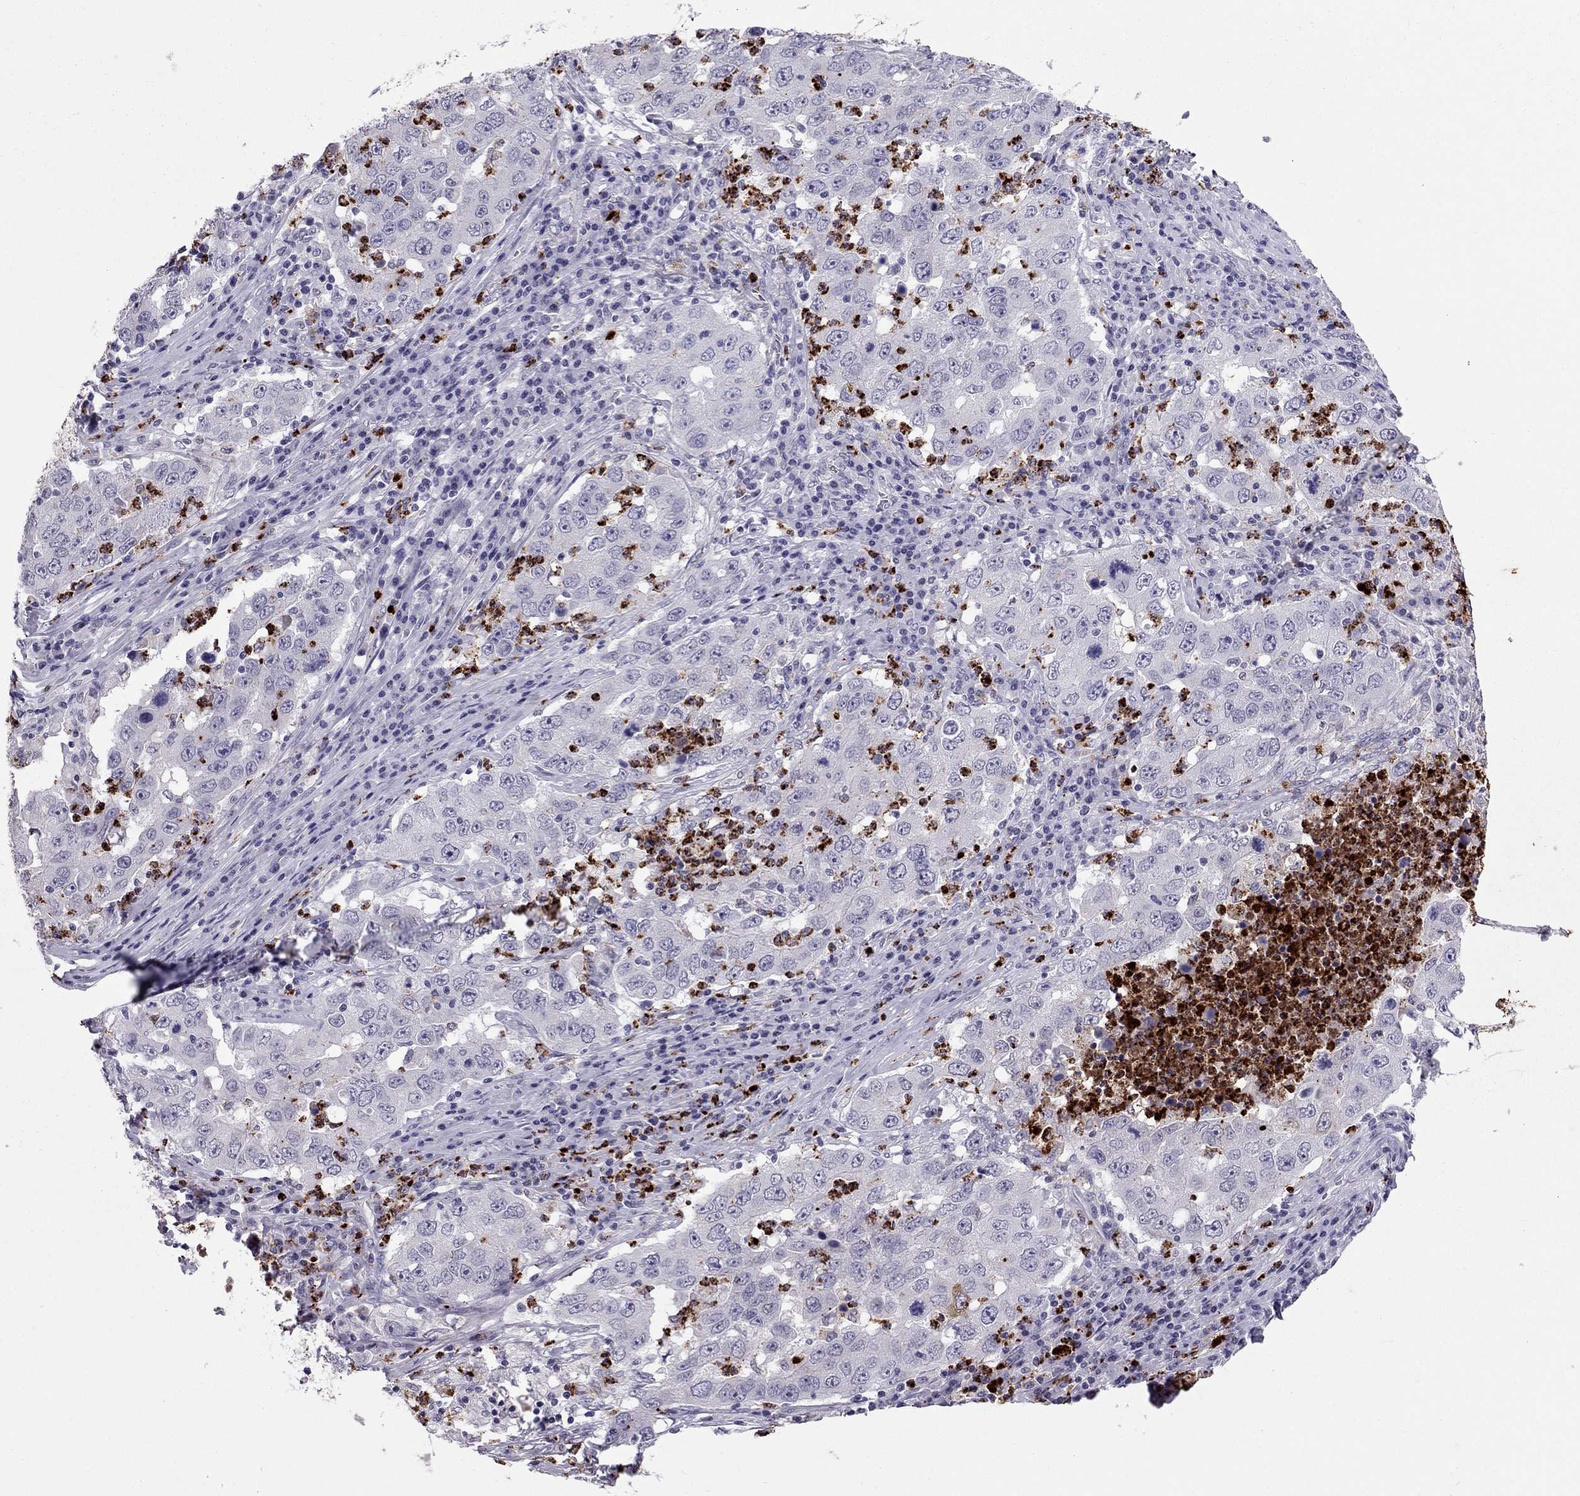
{"staining": {"intensity": "negative", "quantity": "none", "location": "none"}, "tissue": "lung cancer", "cell_type": "Tumor cells", "image_type": "cancer", "snomed": [{"axis": "morphology", "description": "Adenocarcinoma, NOS"}, {"axis": "topography", "description": "Lung"}], "caption": "This is an IHC histopathology image of lung cancer (adenocarcinoma). There is no expression in tumor cells.", "gene": "CCL27", "patient": {"sex": "male", "age": 73}}